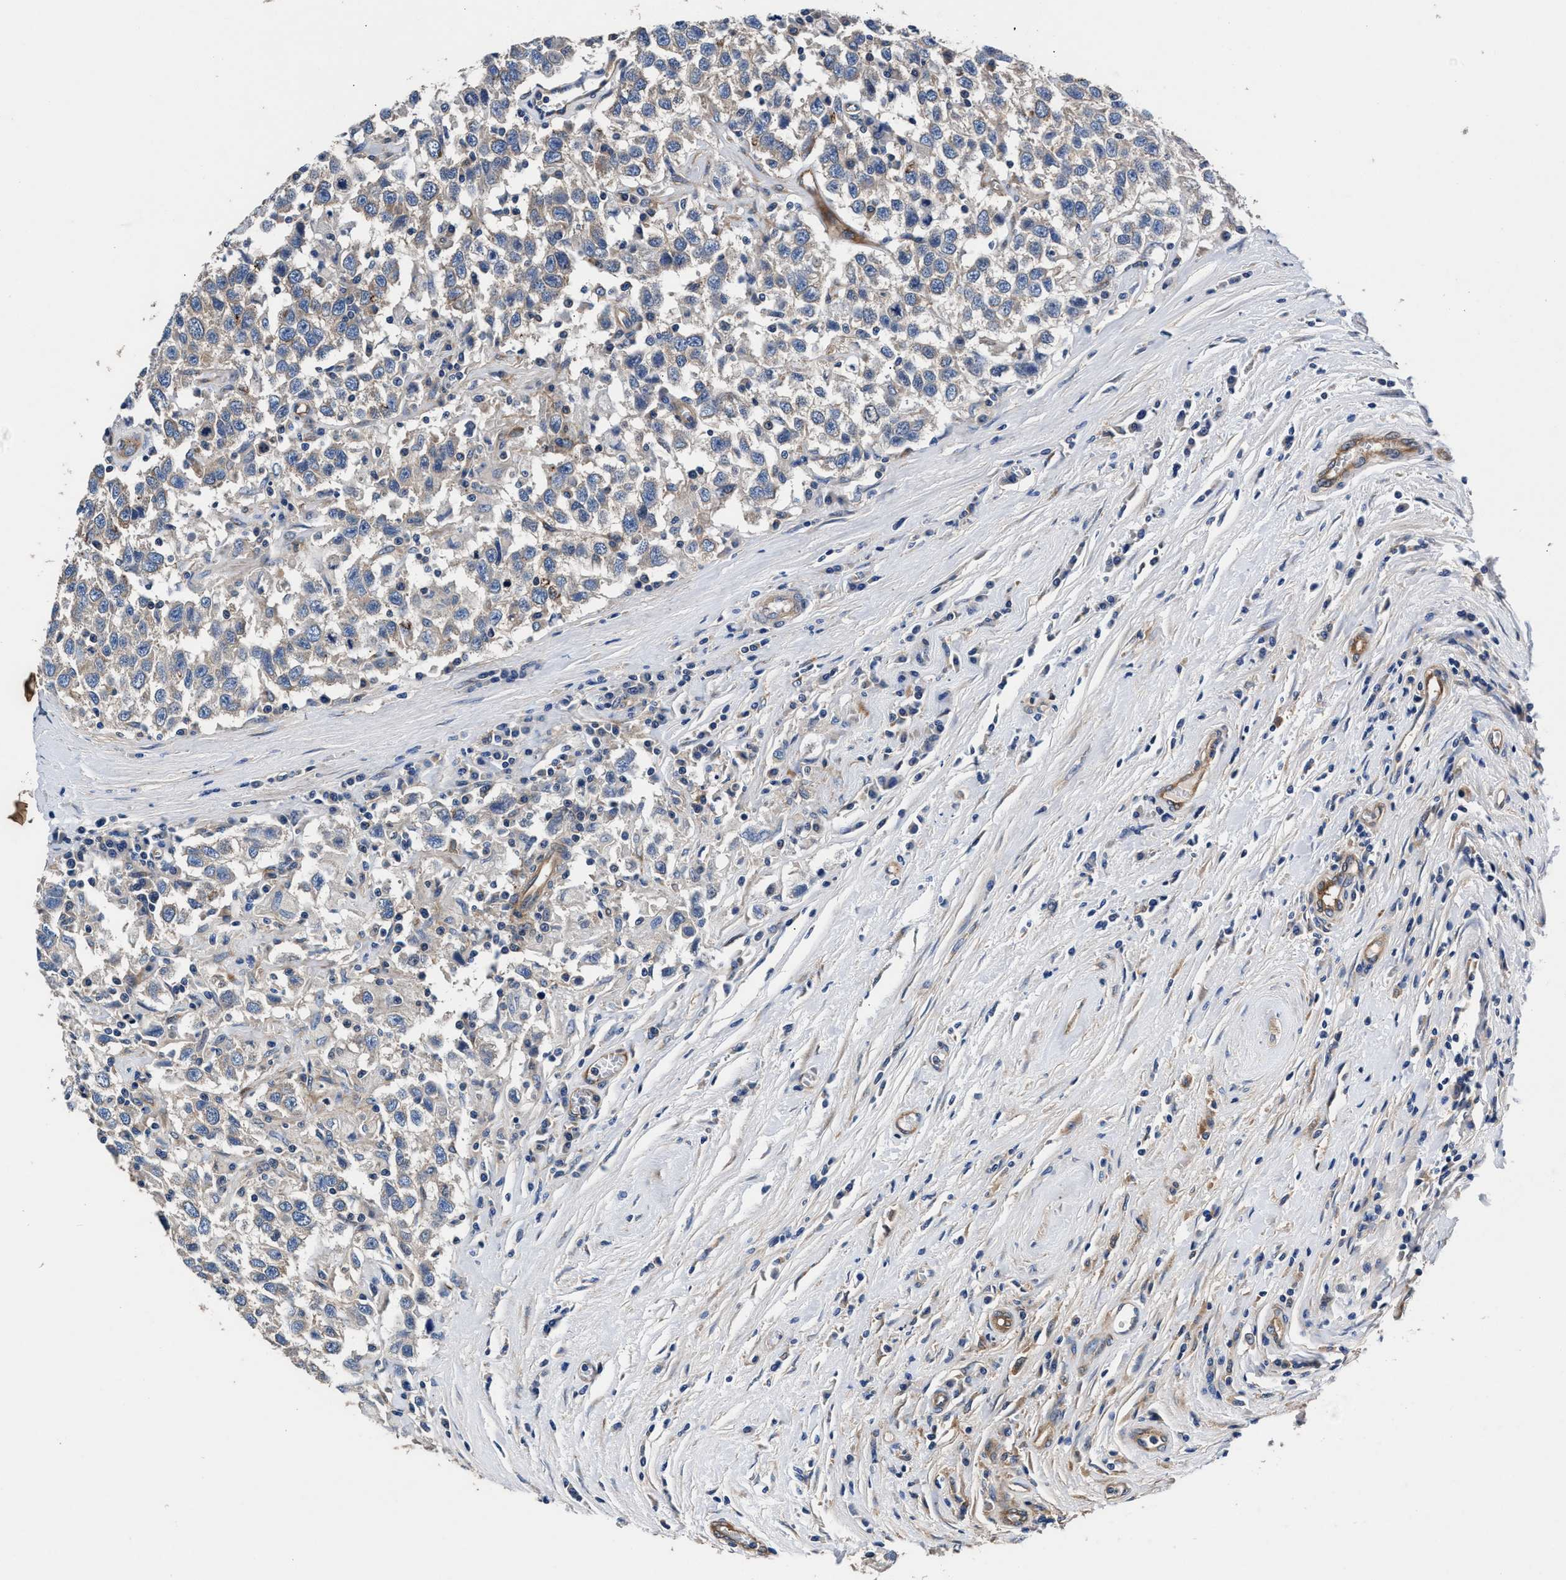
{"staining": {"intensity": "negative", "quantity": "none", "location": "none"}, "tissue": "testis cancer", "cell_type": "Tumor cells", "image_type": "cancer", "snomed": [{"axis": "morphology", "description": "Seminoma, NOS"}, {"axis": "topography", "description": "Testis"}], "caption": "This image is of testis seminoma stained with IHC to label a protein in brown with the nuclei are counter-stained blue. There is no expression in tumor cells.", "gene": "SH3GL1", "patient": {"sex": "male", "age": 41}}